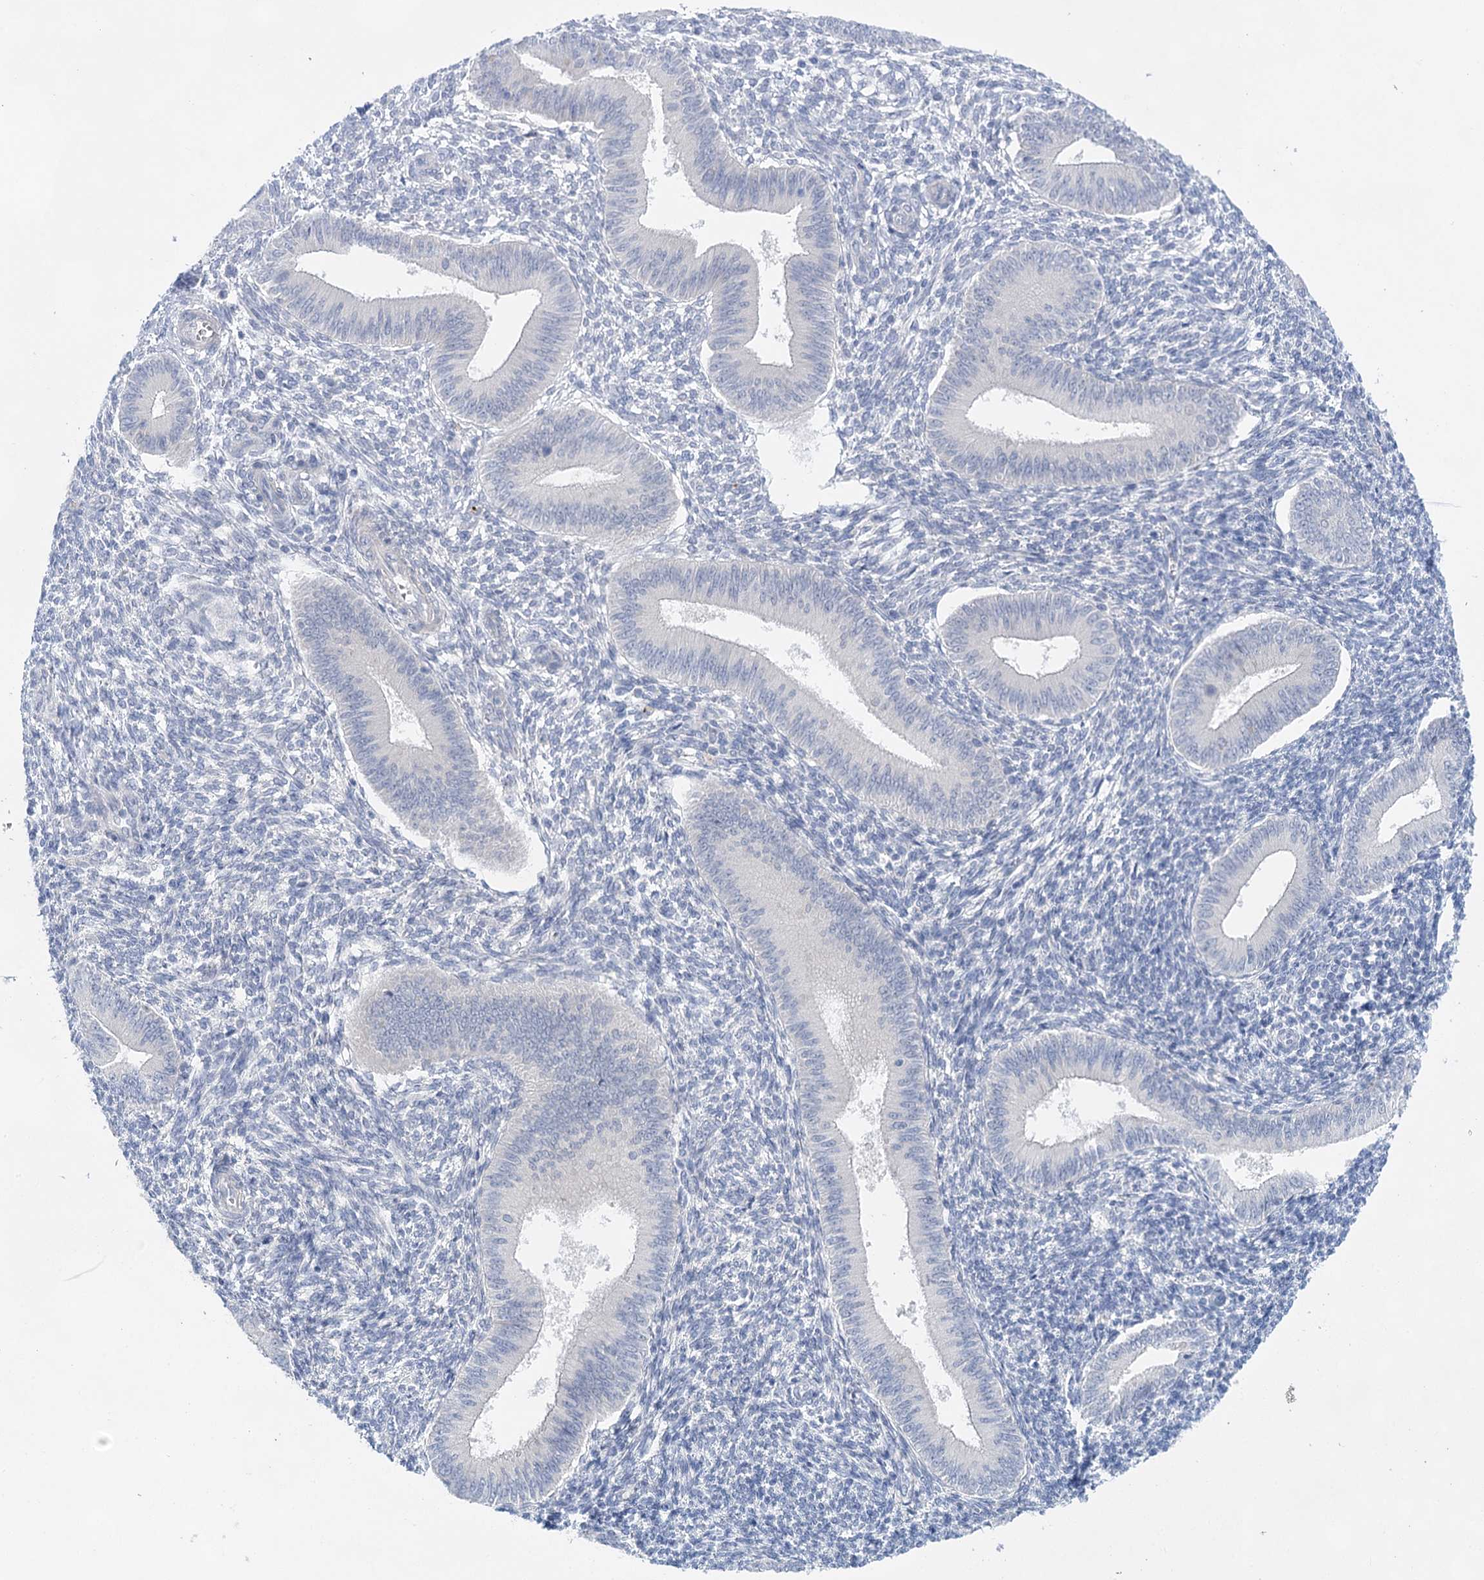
{"staining": {"intensity": "negative", "quantity": "none", "location": "none"}, "tissue": "endometrium", "cell_type": "Cells in endometrial stroma", "image_type": "normal", "snomed": [{"axis": "morphology", "description": "Normal tissue, NOS"}, {"axis": "topography", "description": "Uterus"}, {"axis": "topography", "description": "Endometrium"}], "caption": "An immunohistochemistry (IHC) histopathology image of normal endometrium is shown. There is no staining in cells in endometrial stroma of endometrium. (DAB immunohistochemistry, high magnification).", "gene": "LALBA", "patient": {"sex": "female", "age": 48}}